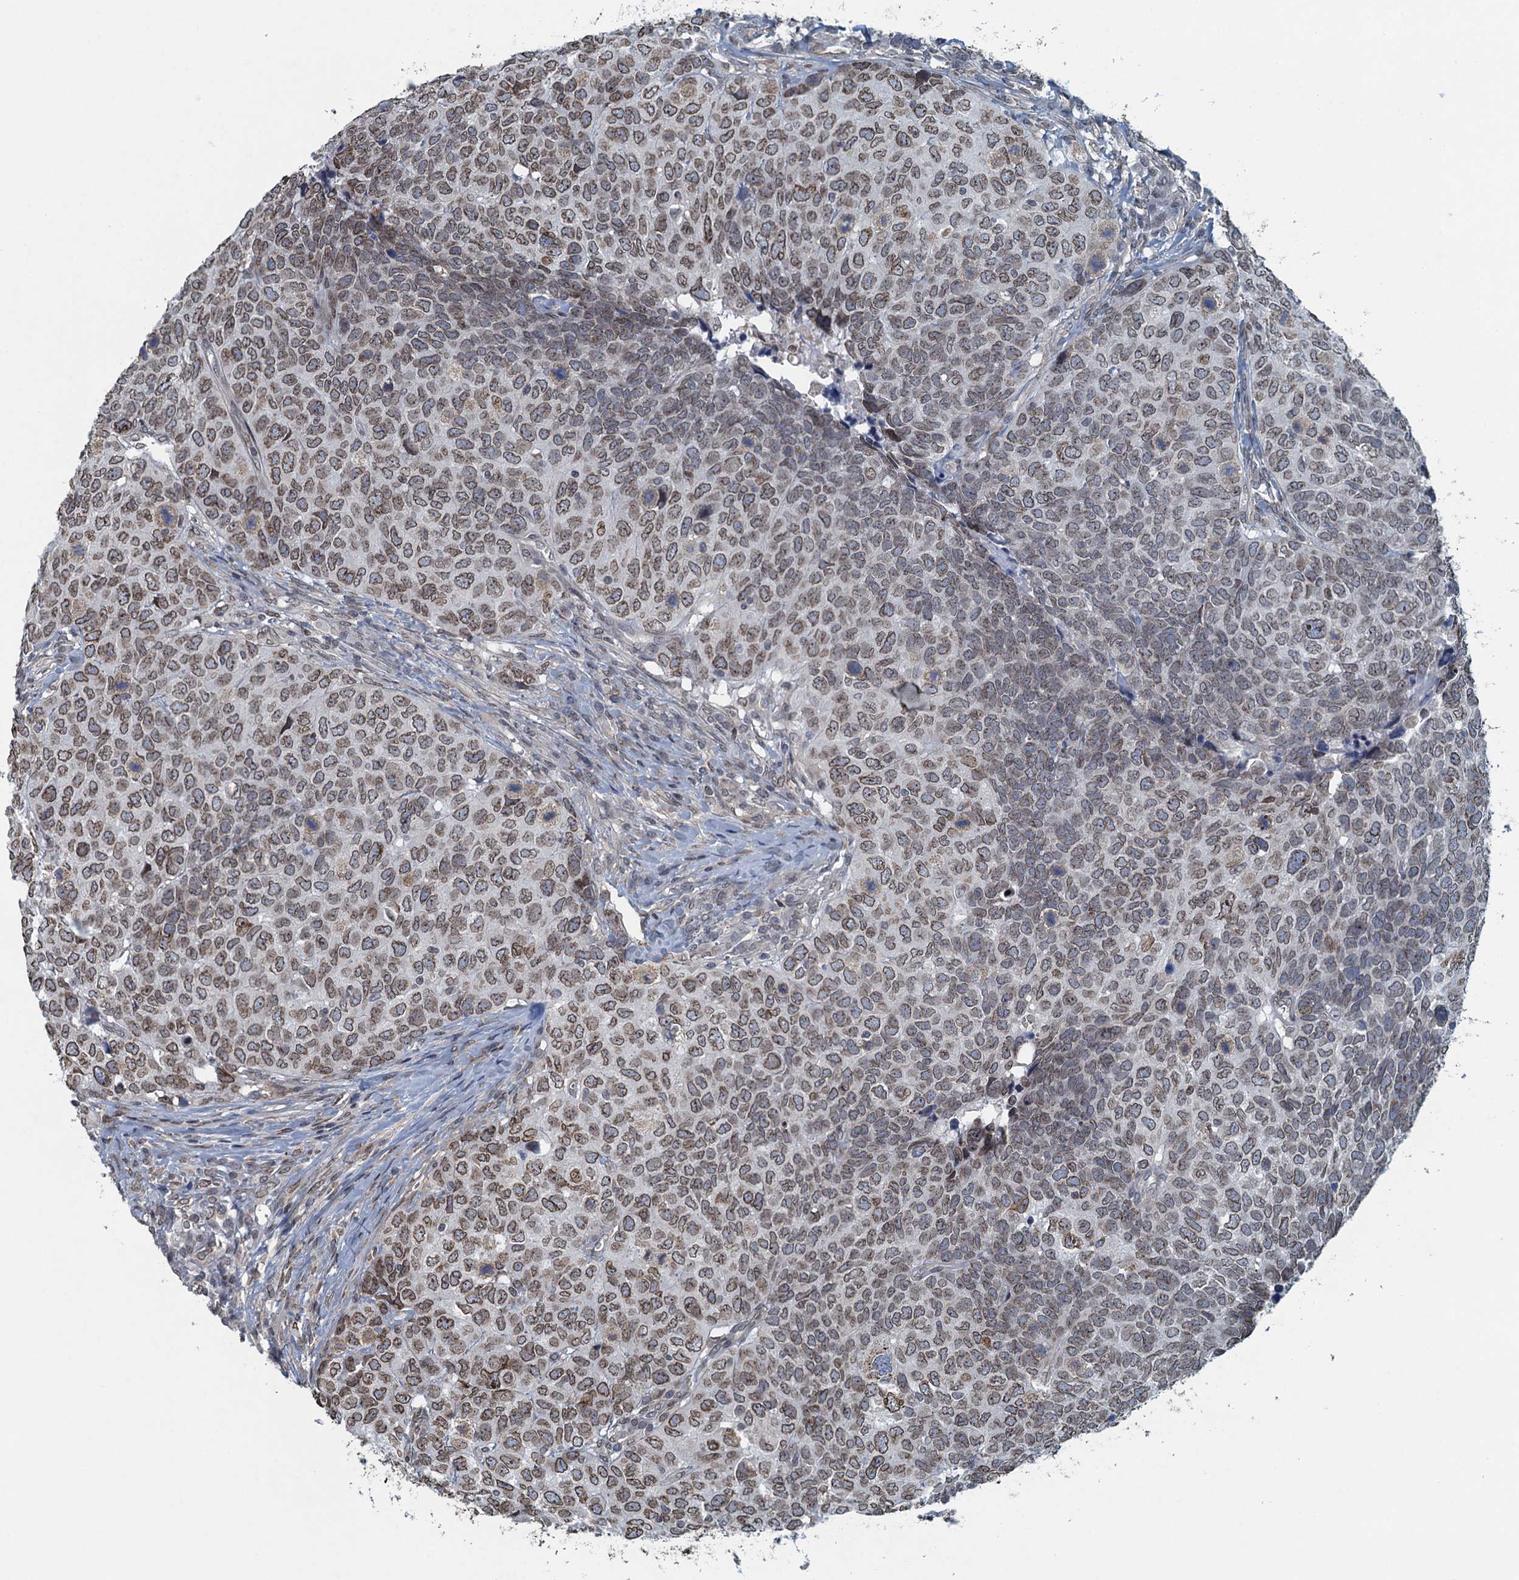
{"staining": {"intensity": "moderate", "quantity": ">75%", "location": "cytoplasmic/membranous,nuclear"}, "tissue": "head and neck cancer", "cell_type": "Tumor cells", "image_type": "cancer", "snomed": [{"axis": "morphology", "description": "Squamous cell carcinoma, NOS"}, {"axis": "topography", "description": "Head-Neck"}], "caption": "Protein staining shows moderate cytoplasmic/membranous and nuclear staining in about >75% of tumor cells in squamous cell carcinoma (head and neck).", "gene": "CCDC34", "patient": {"sex": "male", "age": 66}}